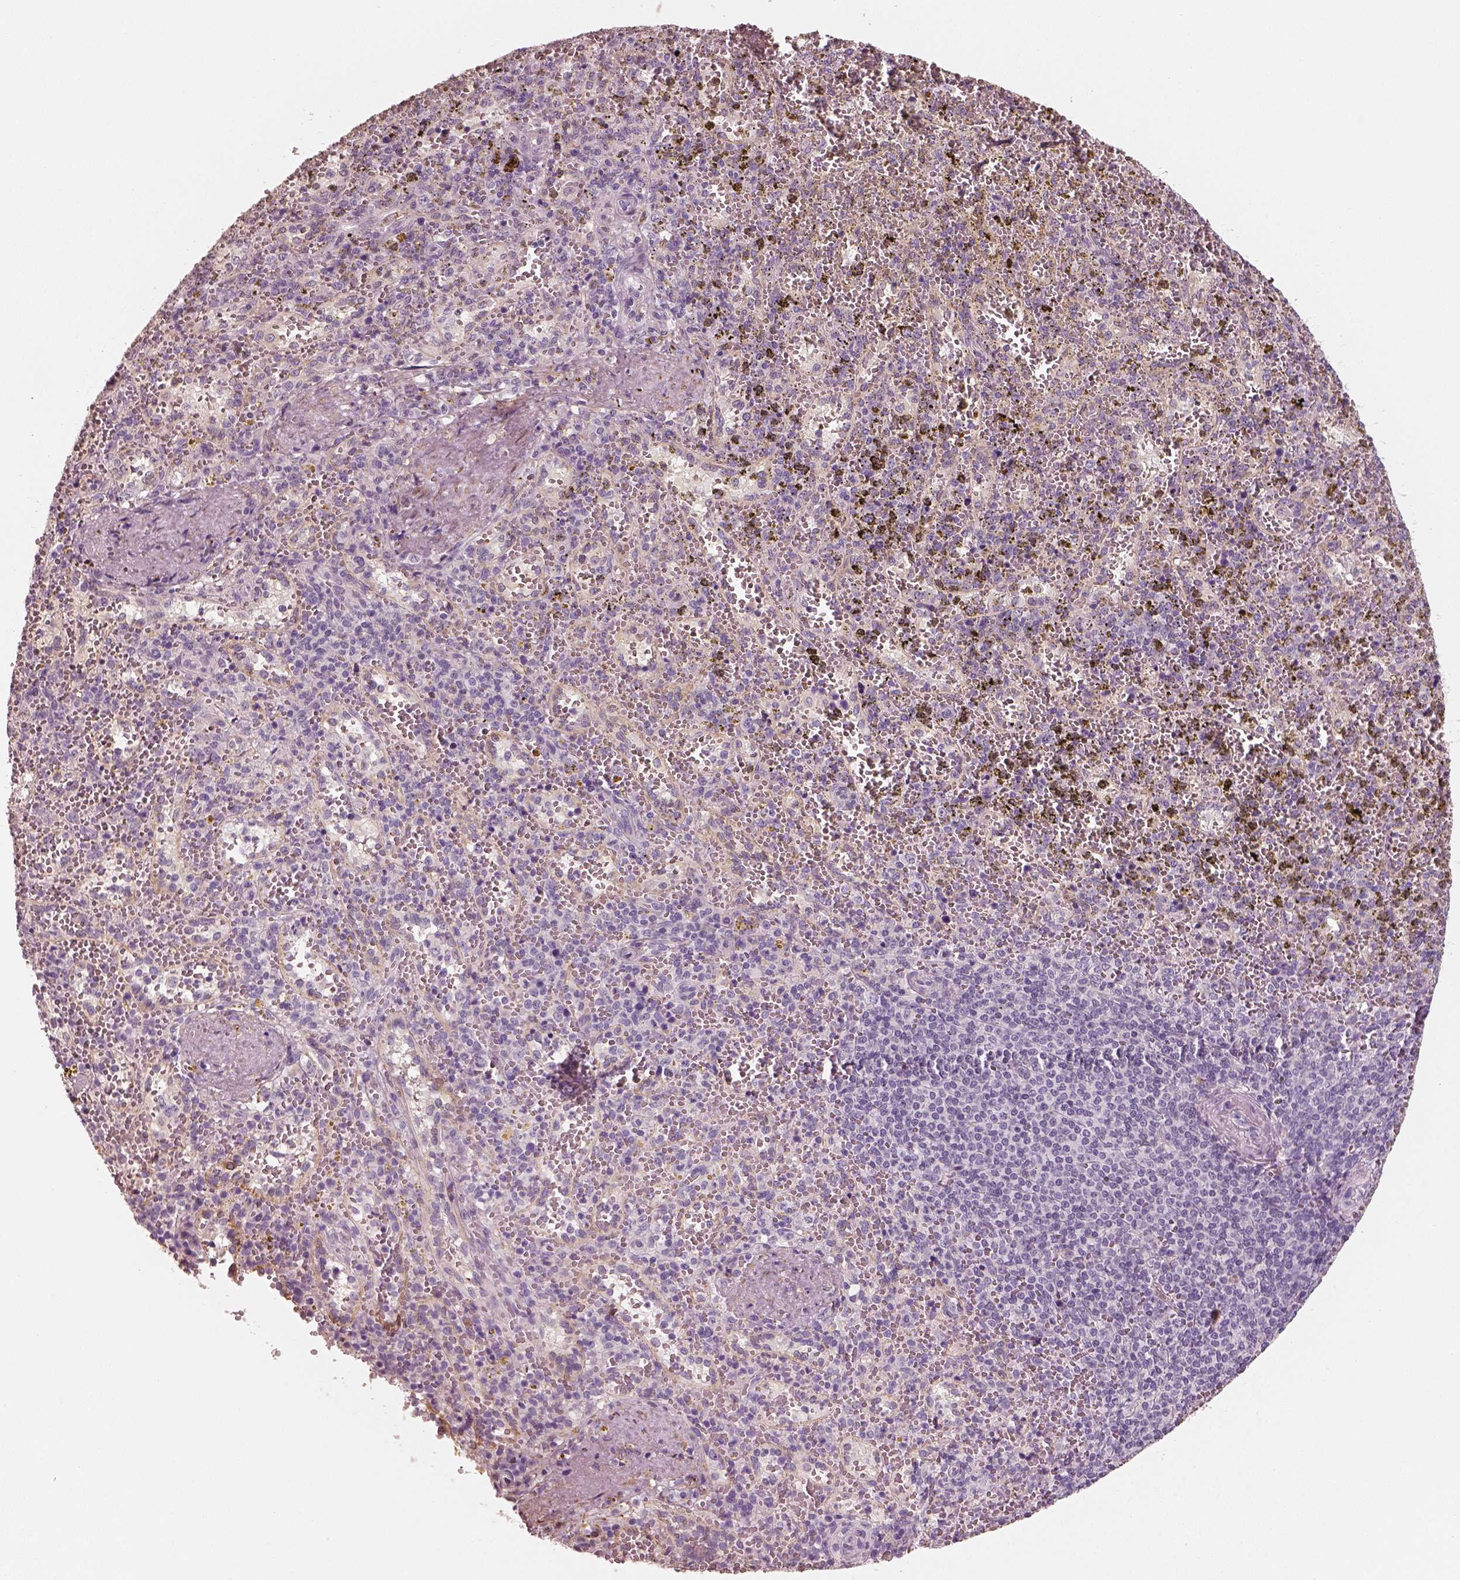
{"staining": {"intensity": "negative", "quantity": "none", "location": "none"}, "tissue": "spleen", "cell_type": "Cells in red pulp", "image_type": "normal", "snomed": [{"axis": "morphology", "description": "Normal tissue, NOS"}, {"axis": "topography", "description": "Spleen"}], "caption": "Immunohistochemistry (IHC) histopathology image of unremarkable spleen: spleen stained with DAB shows no significant protein expression in cells in red pulp.", "gene": "RS1", "patient": {"sex": "female", "age": 50}}